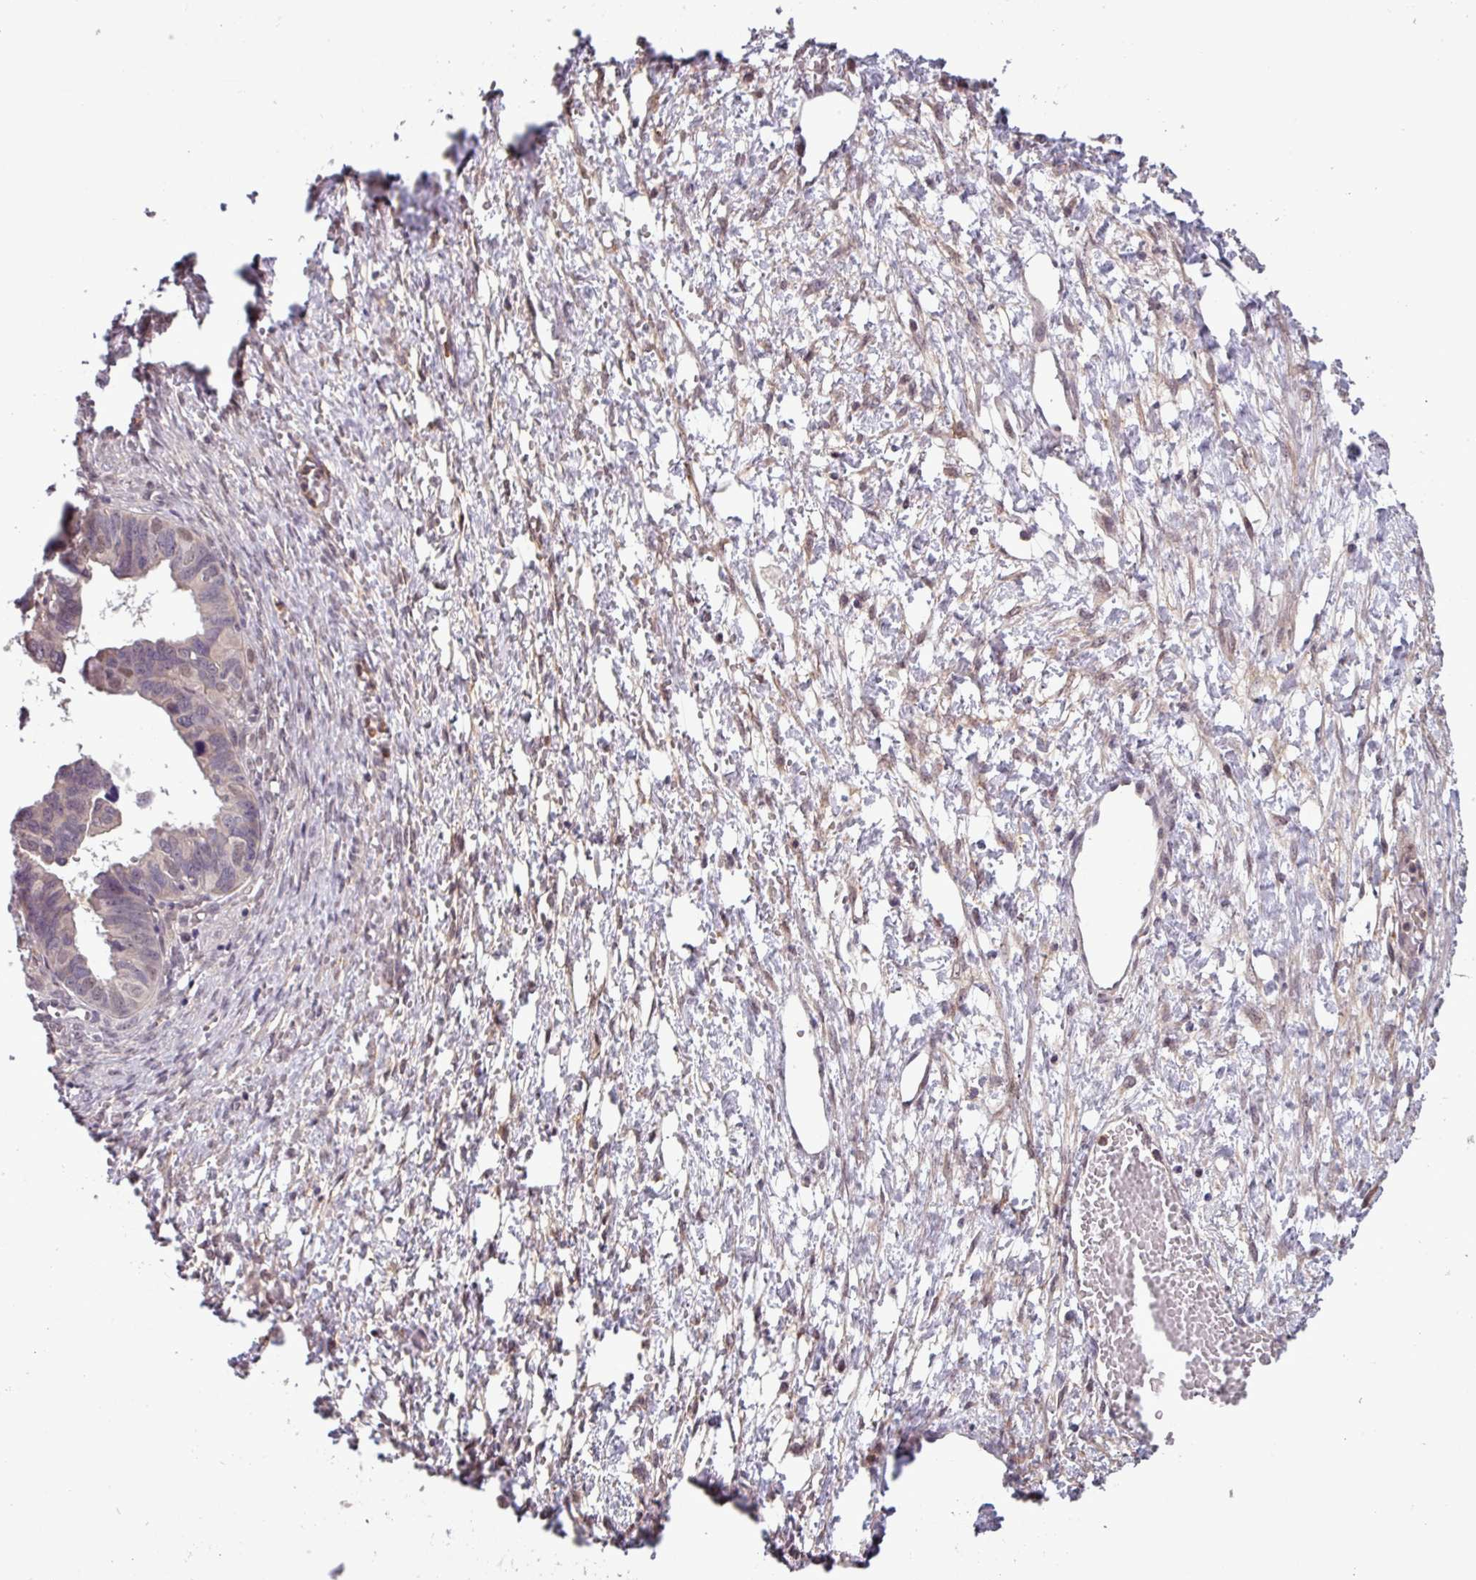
{"staining": {"intensity": "weak", "quantity": "<25%", "location": "nuclear"}, "tissue": "ovarian cancer", "cell_type": "Tumor cells", "image_type": "cancer", "snomed": [{"axis": "morphology", "description": "Cystadenocarcinoma, serous, NOS"}, {"axis": "topography", "description": "Ovary"}], "caption": "Serous cystadenocarcinoma (ovarian) stained for a protein using immunohistochemistry (IHC) shows no positivity tumor cells.", "gene": "NPFFR1", "patient": {"sex": "female", "age": 64}}